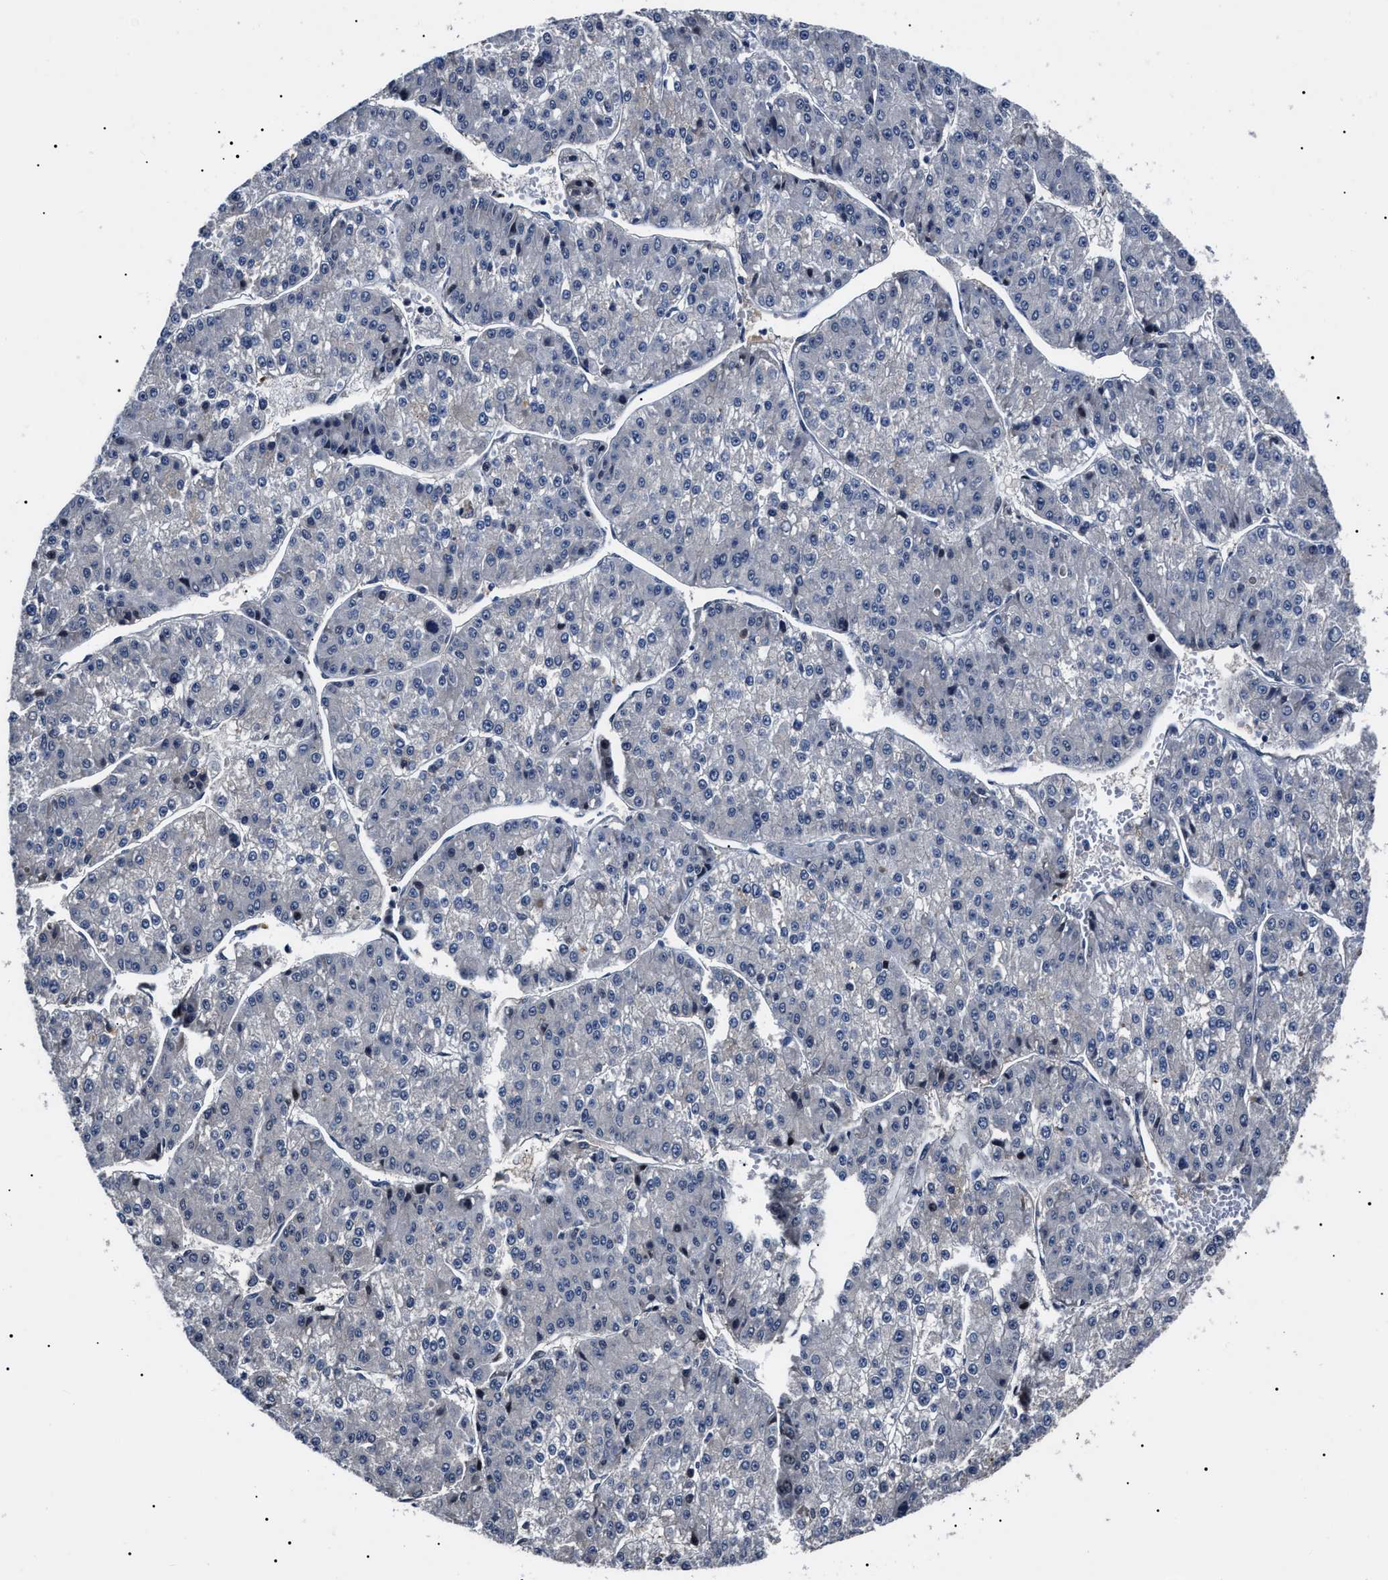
{"staining": {"intensity": "negative", "quantity": "none", "location": "none"}, "tissue": "liver cancer", "cell_type": "Tumor cells", "image_type": "cancer", "snomed": [{"axis": "morphology", "description": "Carcinoma, Hepatocellular, NOS"}, {"axis": "topography", "description": "Liver"}], "caption": "Liver hepatocellular carcinoma was stained to show a protein in brown. There is no significant expression in tumor cells. Nuclei are stained in blue.", "gene": "IFT81", "patient": {"sex": "female", "age": 73}}